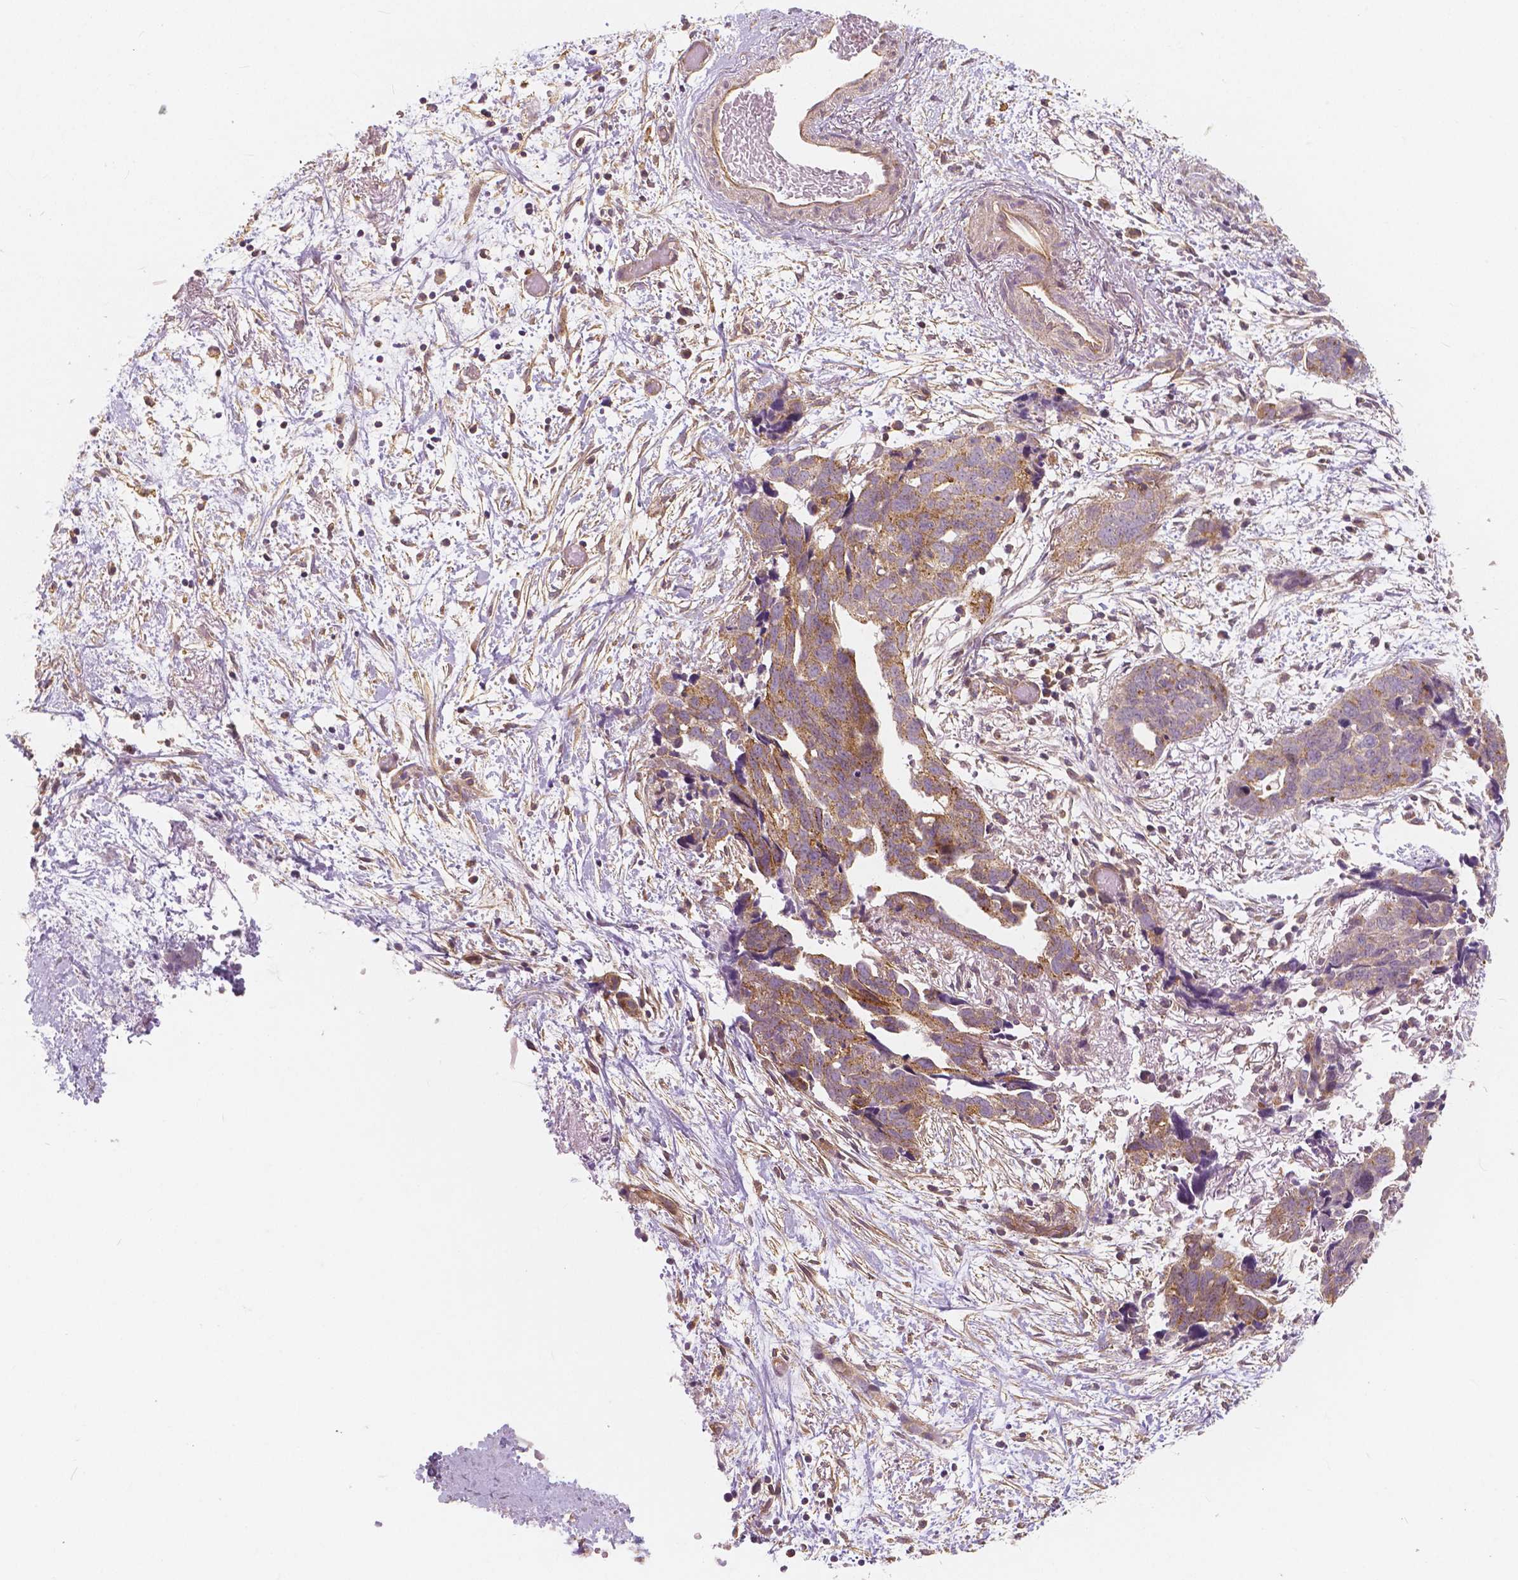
{"staining": {"intensity": "moderate", "quantity": "25%-75%", "location": "cytoplasmic/membranous"}, "tissue": "ovarian cancer", "cell_type": "Tumor cells", "image_type": "cancer", "snomed": [{"axis": "morphology", "description": "Cystadenocarcinoma, serous, NOS"}, {"axis": "topography", "description": "Ovary"}], "caption": "Serous cystadenocarcinoma (ovarian) tissue displays moderate cytoplasmic/membranous positivity in approximately 25%-75% of tumor cells The protein is shown in brown color, while the nuclei are stained blue.", "gene": "SNX12", "patient": {"sex": "female", "age": 69}}